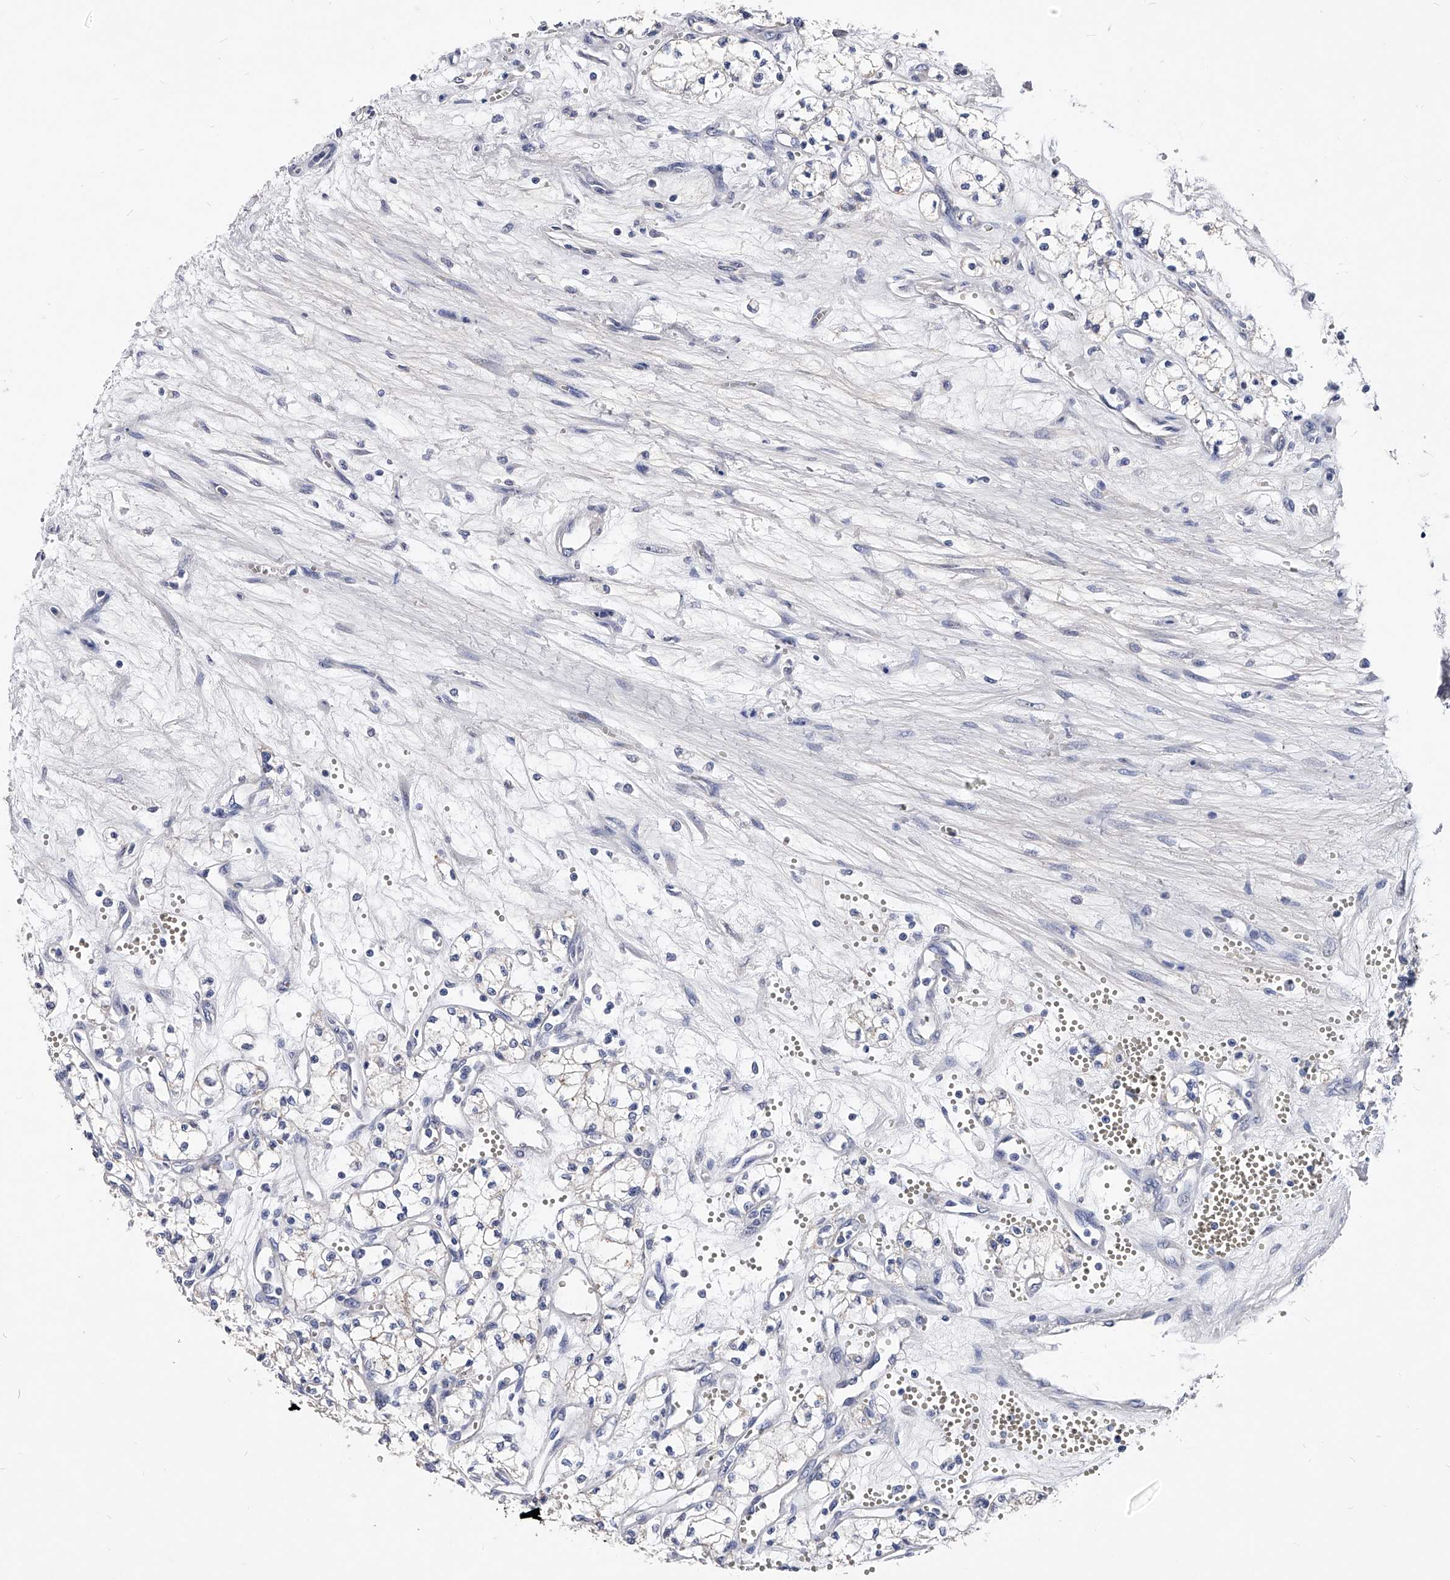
{"staining": {"intensity": "negative", "quantity": "none", "location": "none"}, "tissue": "renal cancer", "cell_type": "Tumor cells", "image_type": "cancer", "snomed": [{"axis": "morphology", "description": "Adenocarcinoma, NOS"}, {"axis": "topography", "description": "Kidney"}], "caption": "Protein analysis of adenocarcinoma (renal) exhibits no significant expression in tumor cells.", "gene": "ZNF529", "patient": {"sex": "male", "age": 59}}